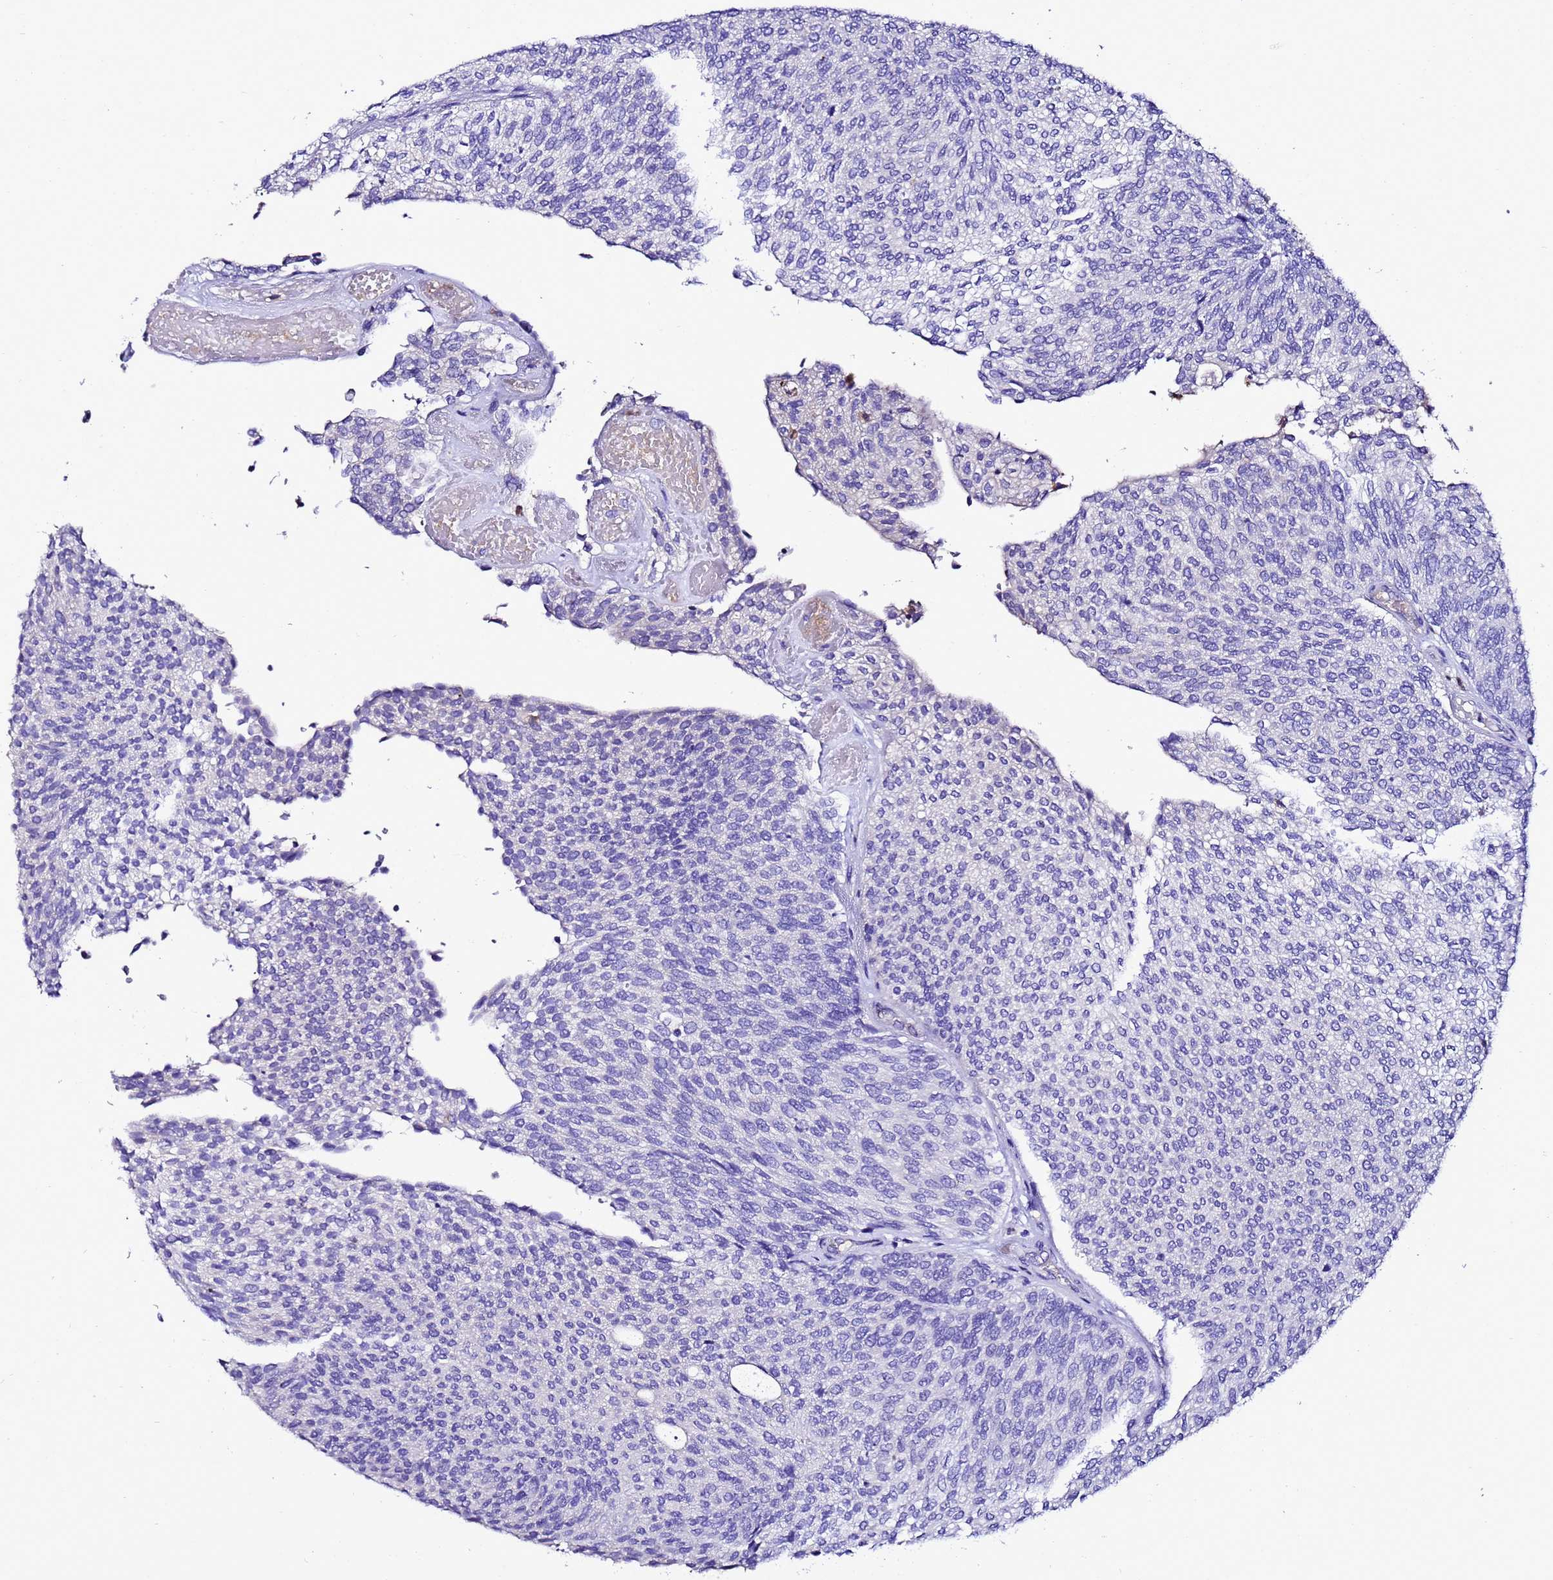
{"staining": {"intensity": "negative", "quantity": "none", "location": "none"}, "tissue": "urothelial cancer", "cell_type": "Tumor cells", "image_type": "cancer", "snomed": [{"axis": "morphology", "description": "Urothelial carcinoma, Low grade"}, {"axis": "topography", "description": "Urinary bladder"}], "caption": "IHC micrograph of low-grade urothelial carcinoma stained for a protein (brown), which reveals no positivity in tumor cells.", "gene": "UGT2A1", "patient": {"sex": "female", "age": 79}}